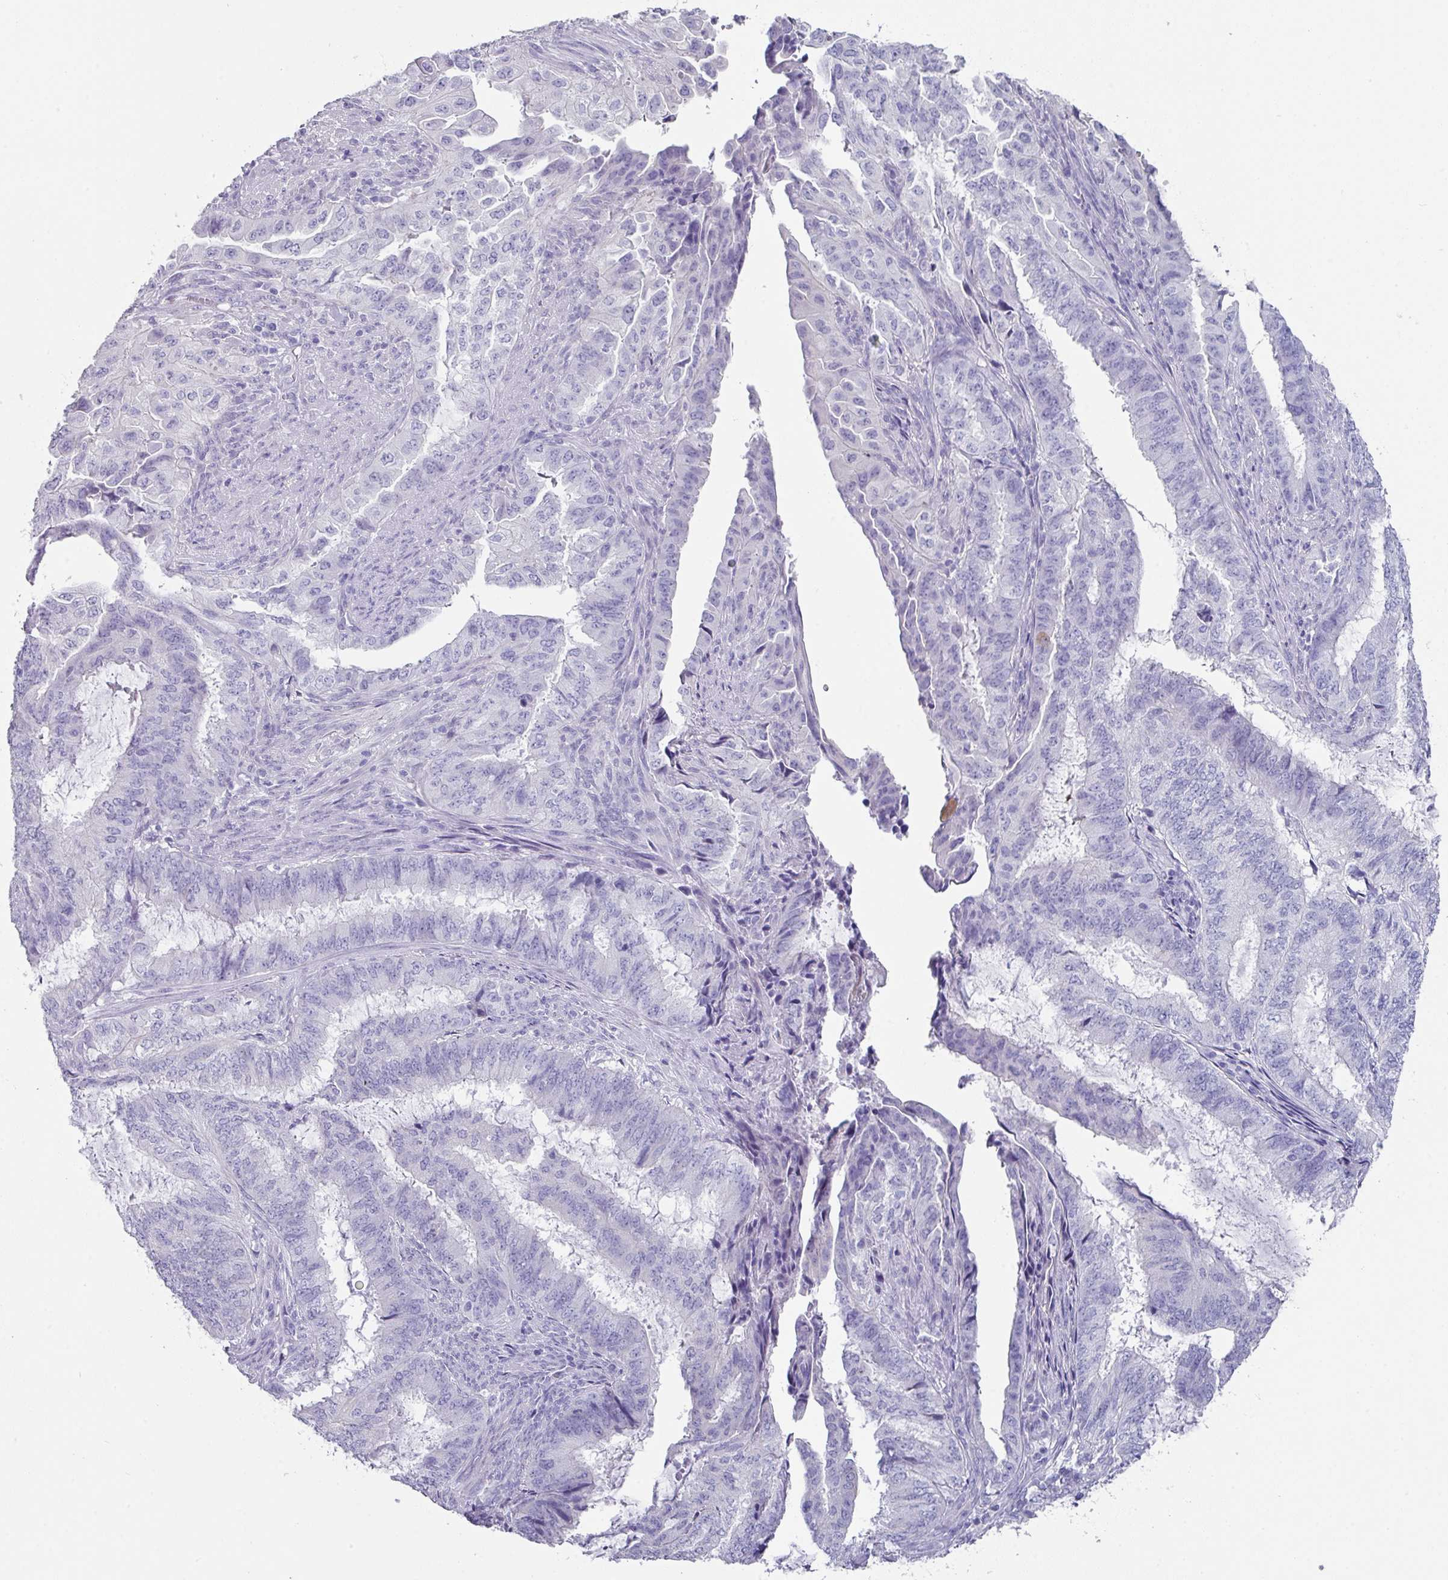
{"staining": {"intensity": "negative", "quantity": "none", "location": "none"}, "tissue": "endometrial cancer", "cell_type": "Tumor cells", "image_type": "cancer", "snomed": [{"axis": "morphology", "description": "Adenocarcinoma, NOS"}, {"axis": "topography", "description": "Endometrium"}], "caption": "Immunohistochemistry (IHC) image of neoplastic tissue: endometrial adenocarcinoma stained with DAB (3,3'-diaminobenzidine) shows no significant protein expression in tumor cells.", "gene": "PEX10", "patient": {"sex": "female", "age": 51}}